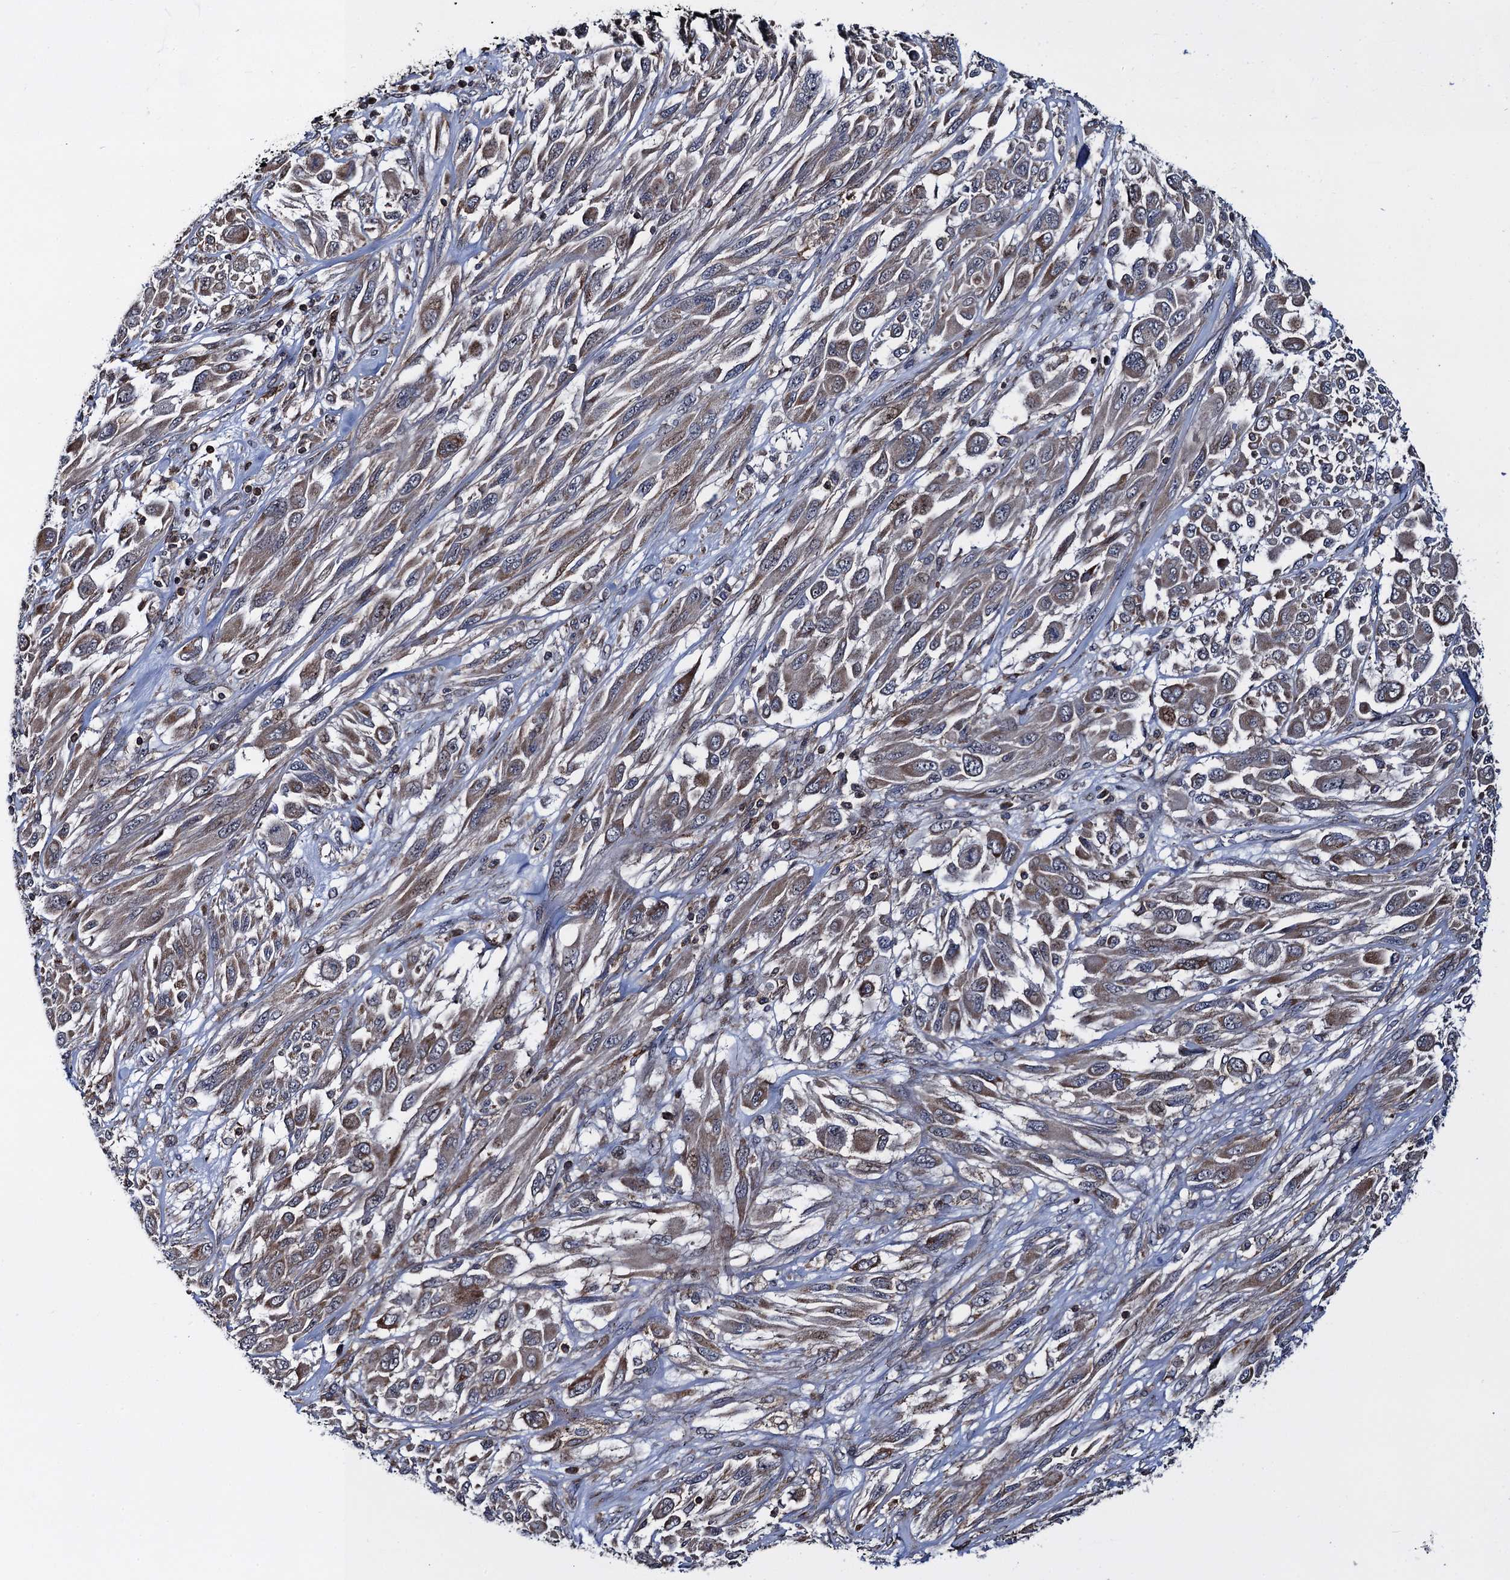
{"staining": {"intensity": "weak", "quantity": "25%-75%", "location": "cytoplasmic/membranous"}, "tissue": "melanoma", "cell_type": "Tumor cells", "image_type": "cancer", "snomed": [{"axis": "morphology", "description": "Malignant melanoma, NOS"}, {"axis": "topography", "description": "Skin"}], "caption": "High-power microscopy captured an immunohistochemistry image of malignant melanoma, revealing weak cytoplasmic/membranous staining in about 25%-75% of tumor cells.", "gene": "CCDC102A", "patient": {"sex": "female", "age": 91}}